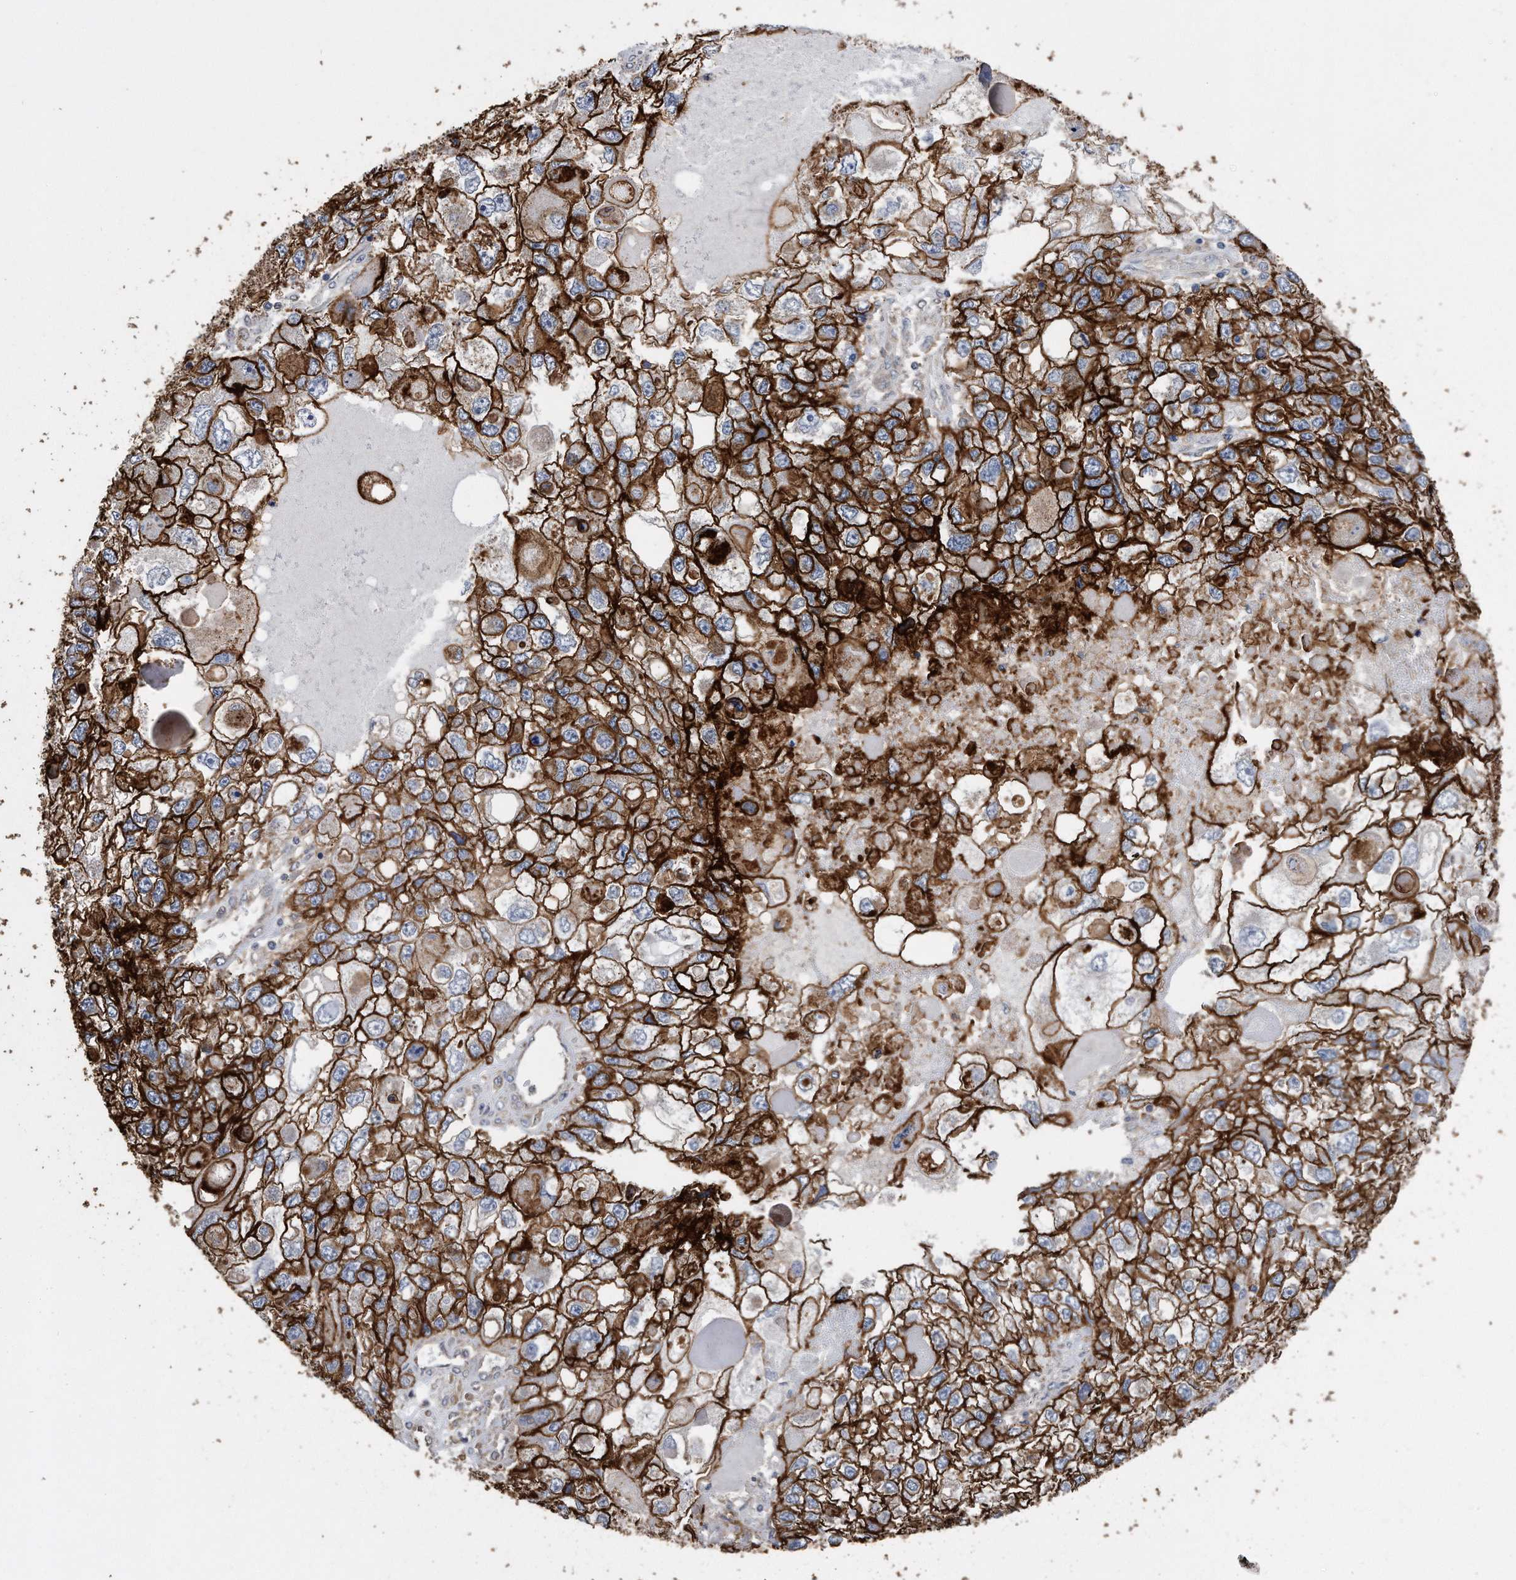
{"staining": {"intensity": "strong", "quantity": ">75%", "location": "cytoplasmic/membranous"}, "tissue": "endometrial cancer", "cell_type": "Tumor cells", "image_type": "cancer", "snomed": [{"axis": "morphology", "description": "Adenocarcinoma, NOS"}, {"axis": "topography", "description": "Endometrium"}], "caption": "A micrograph of human endometrial adenocarcinoma stained for a protein exhibits strong cytoplasmic/membranous brown staining in tumor cells.", "gene": "CDCP1", "patient": {"sex": "female", "age": 49}}